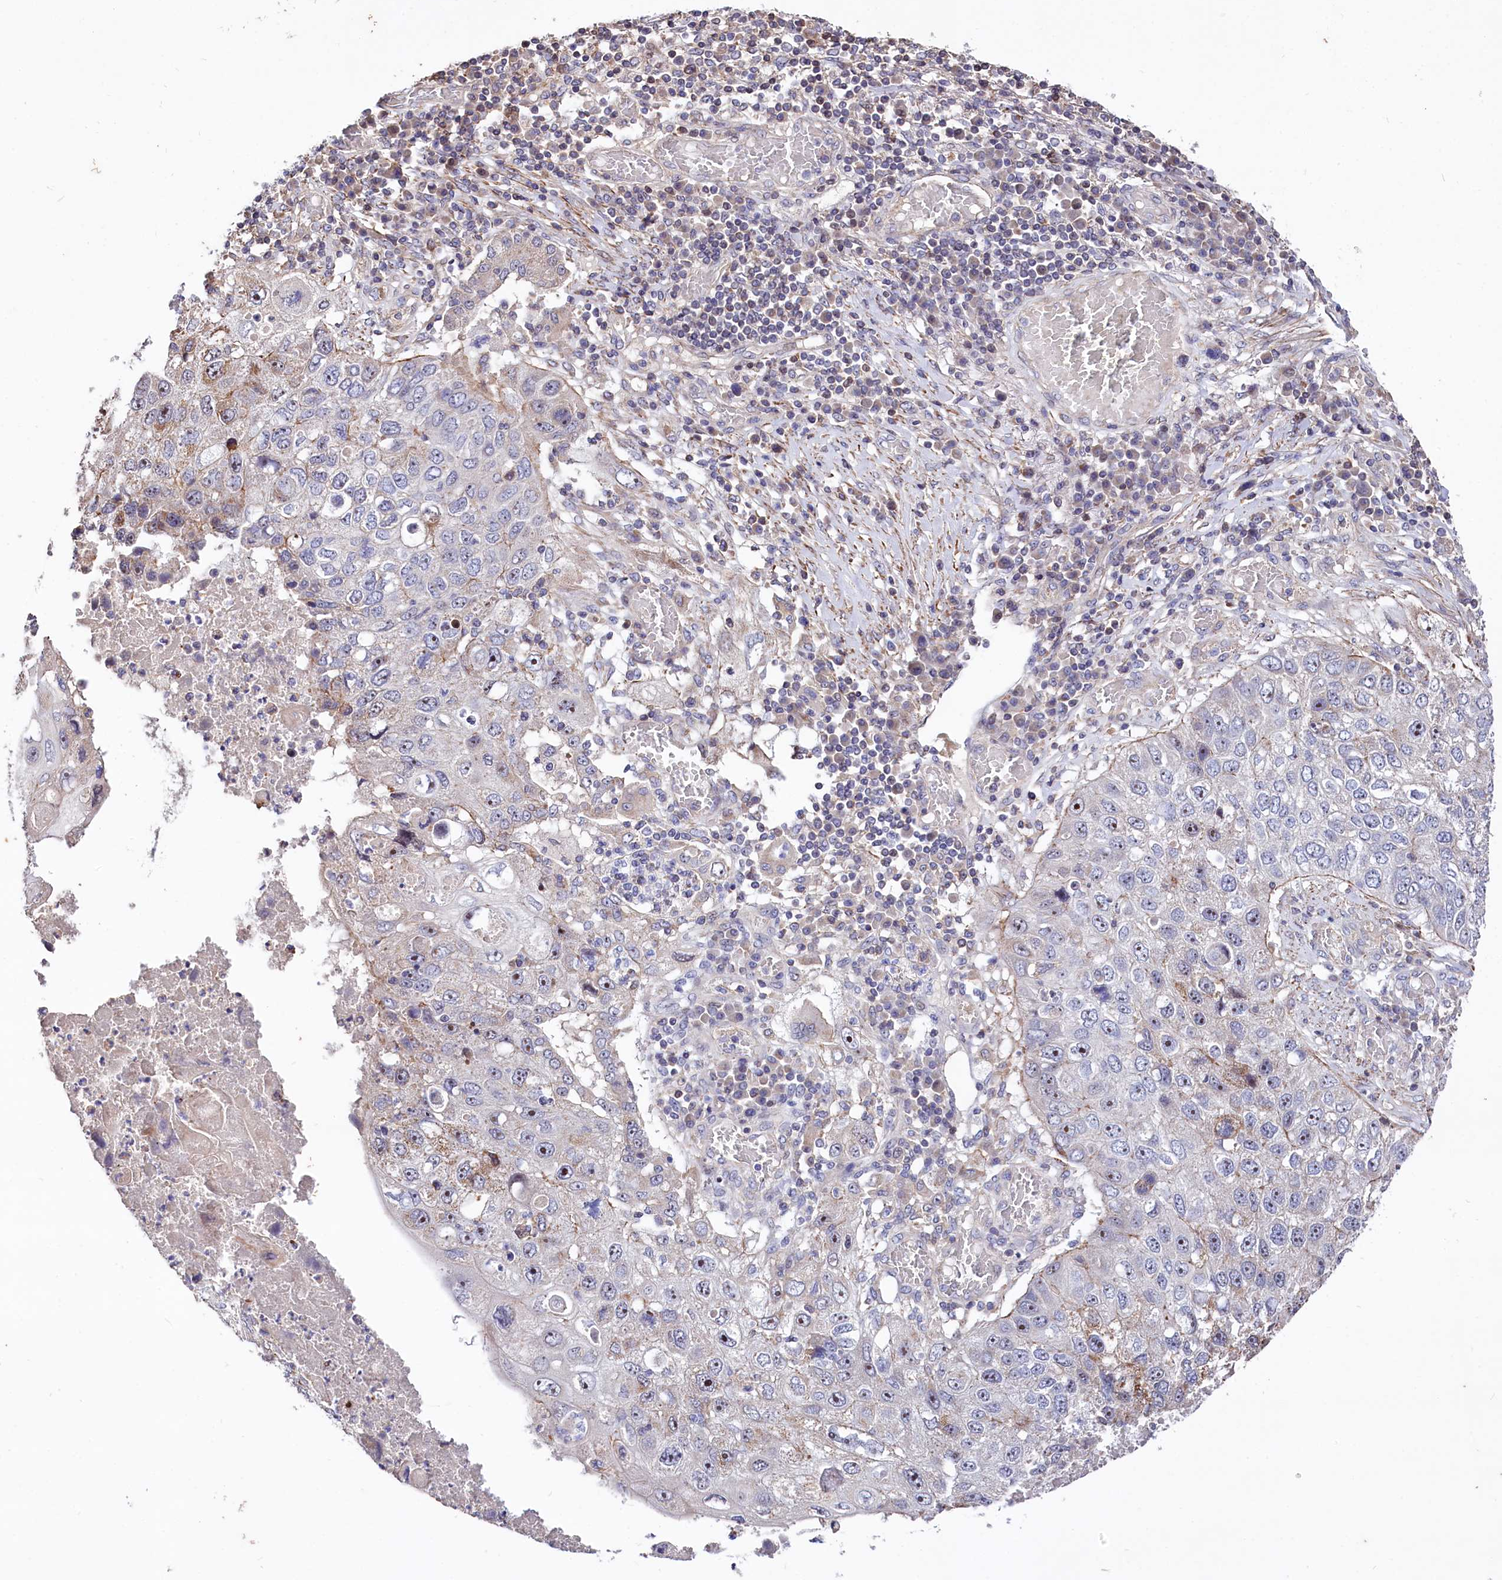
{"staining": {"intensity": "moderate", "quantity": "25%-75%", "location": "nuclear"}, "tissue": "lung cancer", "cell_type": "Tumor cells", "image_type": "cancer", "snomed": [{"axis": "morphology", "description": "Squamous cell carcinoma, NOS"}, {"axis": "topography", "description": "Lung"}], "caption": "DAB immunohistochemical staining of human lung cancer (squamous cell carcinoma) displays moderate nuclear protein staining in about 25%-75% of tumor cells.", "gene": "RPUSD3", "patient": {"sex": "male", "age": 61}}